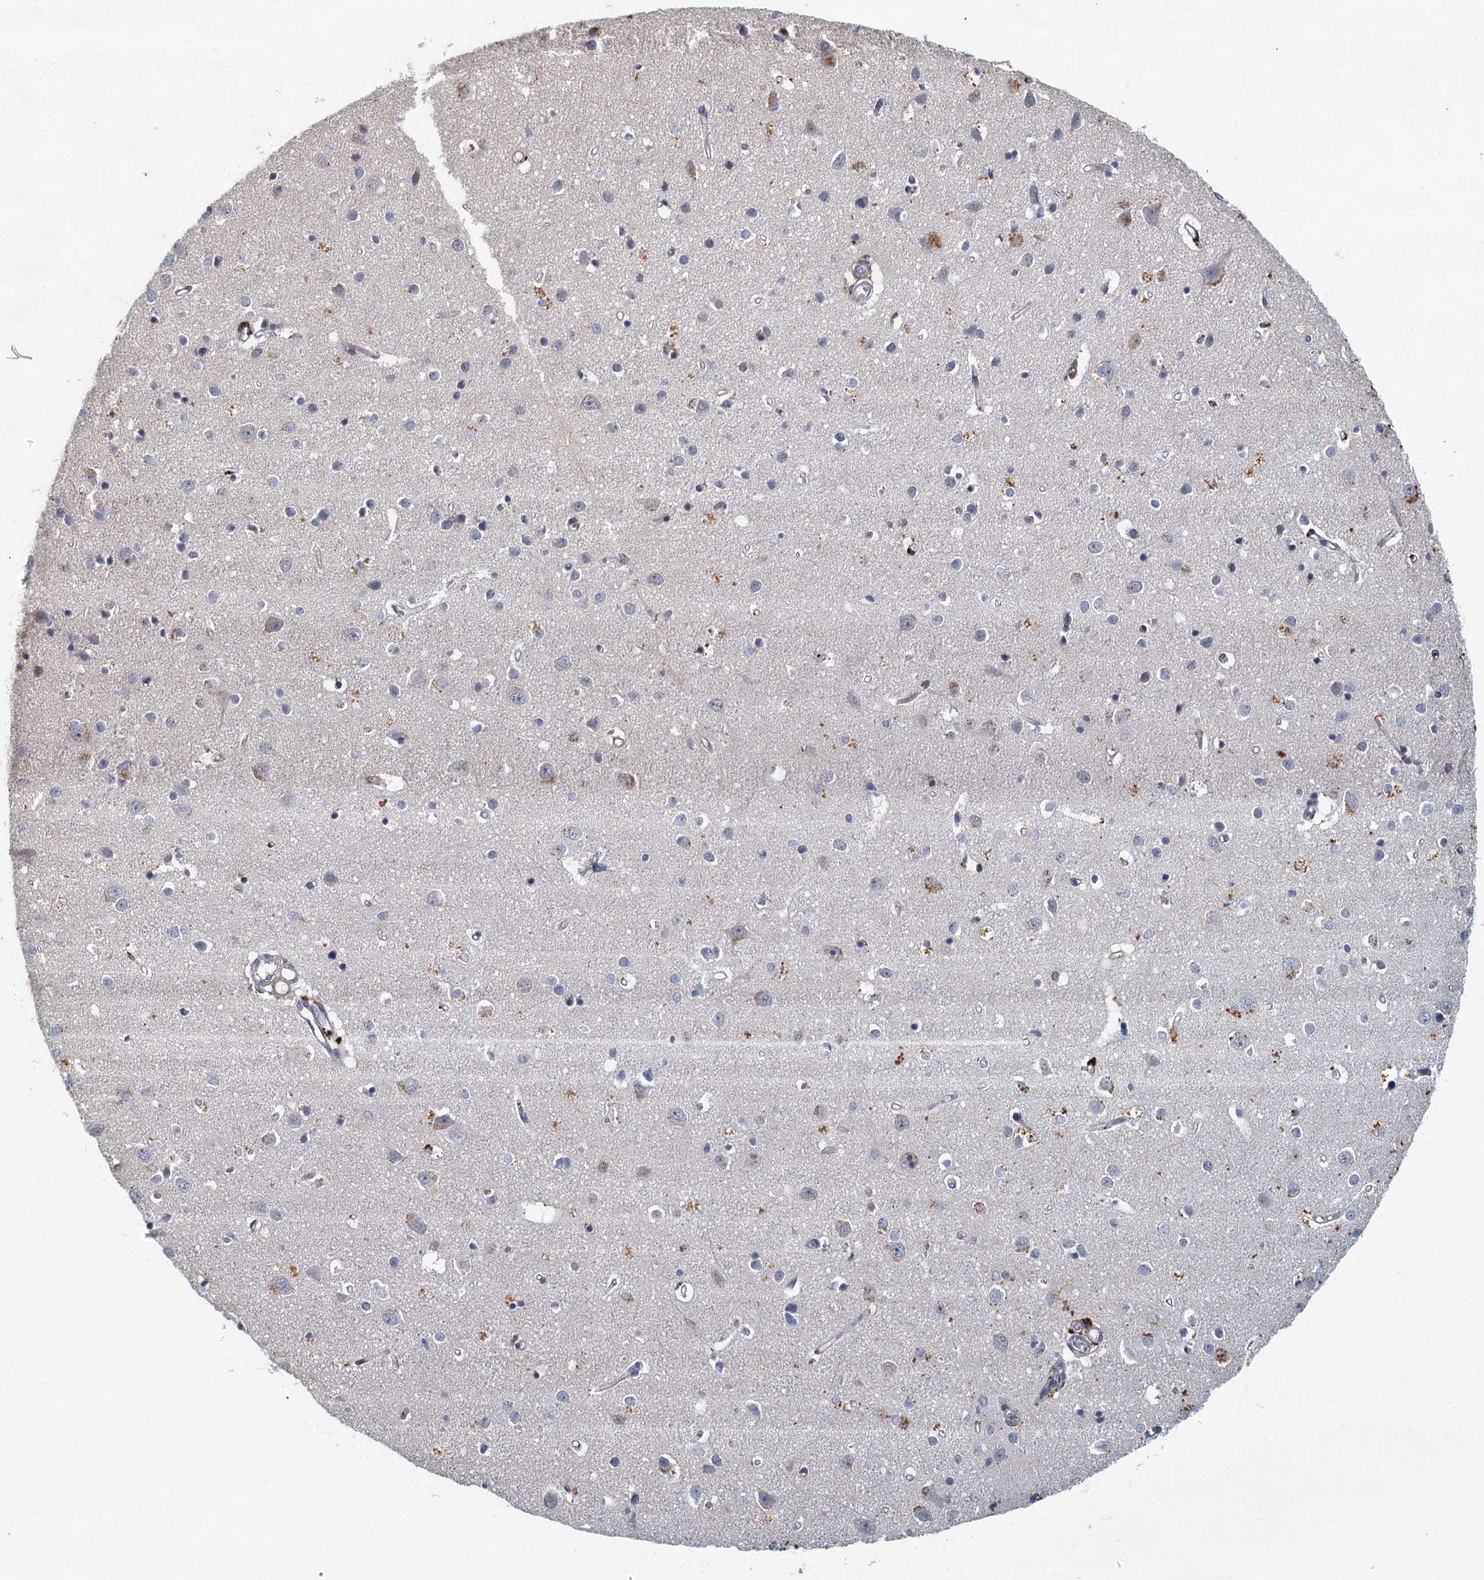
{"staining": {"intensity": "negative", "quantity": "none", "location": "none"}, "tissue": "cerebral cortex", "cell_type": "Endothelial cells", "image_type": "normal", "snomed": [{"axis": "morphology", "description": "Normal tissue, NOS"}, {"axis": "topography", "description": "Cerebral cortex"}], "caption": "Immunohistochemistry image of benign cerebral cortex: cerebral cortex stained with DAB (3,3'-diaminobenzidine) displays no significant protein positivity in endothelial cells.", "gene": "CKAP2L", "patient": {"sex": "female", "age": 64}}